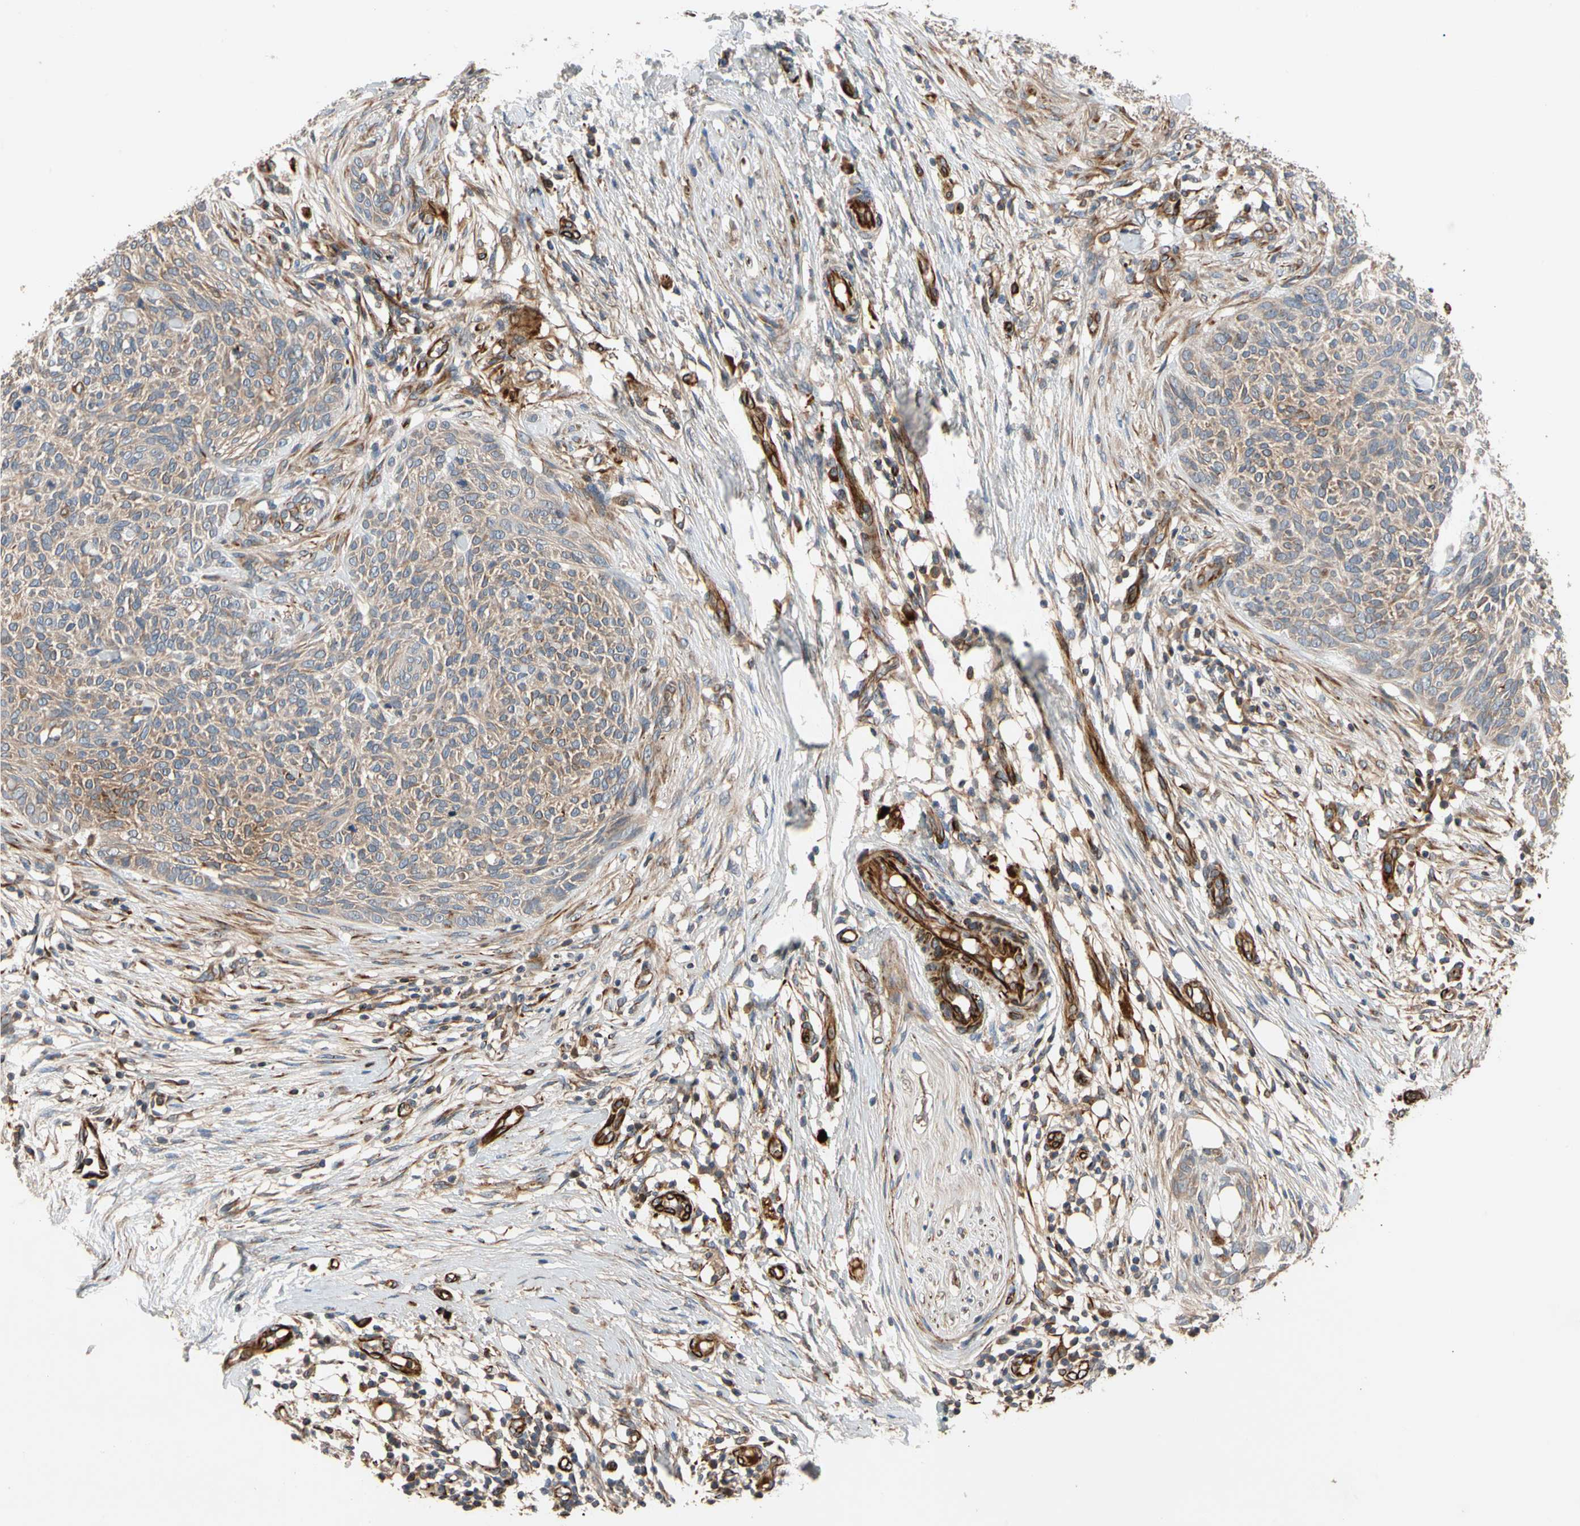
{"staining": {"intensity": "weak", "quantity": ">75%", "location": "cytoplasmic/membranous"}, "tissue": "skin cancer", "cell_type": "Tumor cells", "image_type": "cancer", "snomed": [{"axis": "morphology", "description": "Basal cell carcinoma"}, {"axis": "topography", "description": "Skin"}], "caption": "Weak cytoplasmic/membranous staining for a protein is seen in about >75% of tumor cells of skin basal cell carcinoma using IHC.", "gene": "FGD6", "patient": {"sex": "female", "age": 84}}